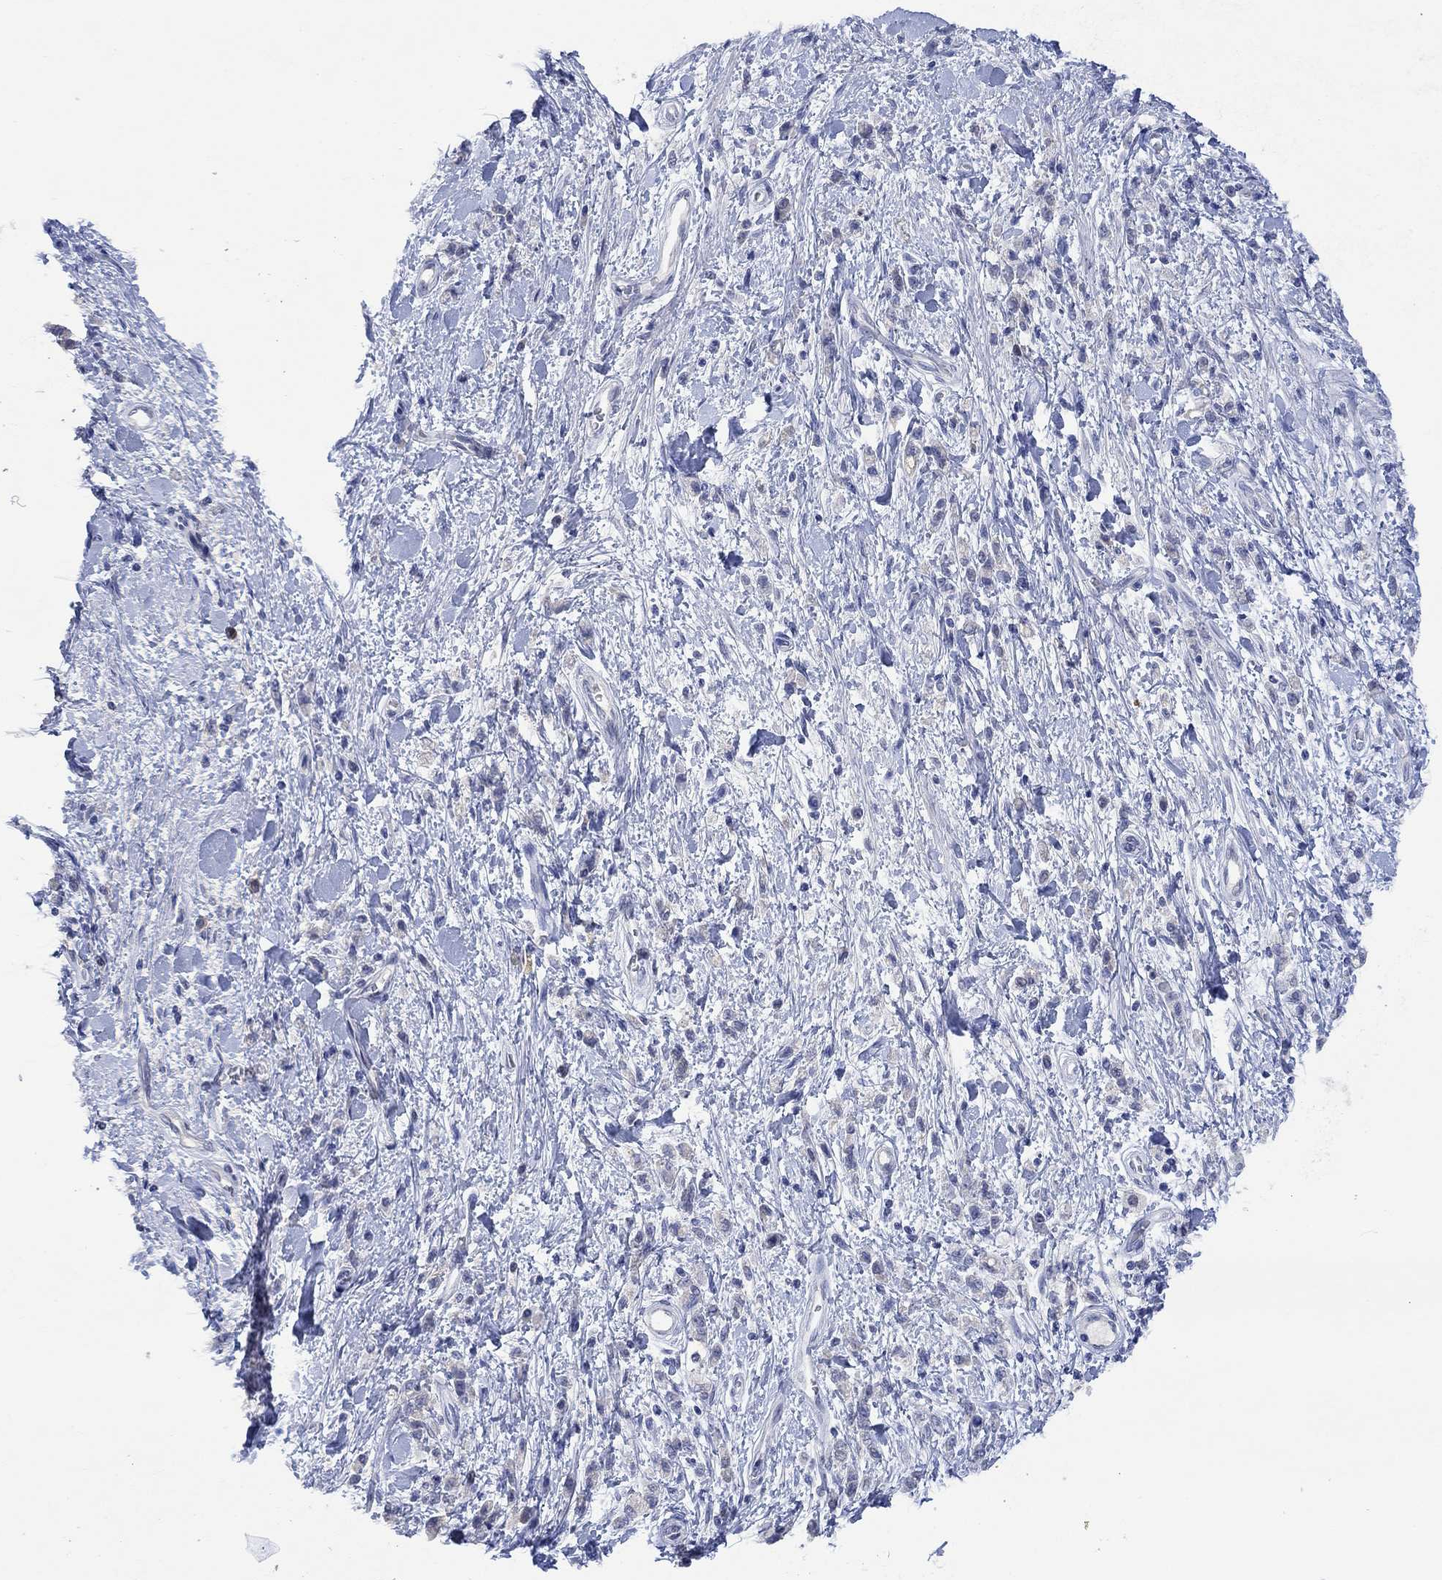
{"staining": {"intensity": "negative", "quantity": "none", "location": "none"}, "tissue": "stomach cancer", "cell_type": "Tumor cells", "image_type": "cancer", "snomed": [{"axis": "morphology", "description": "Adenocarcinoma, NOS"}, {"axis": "topography", "description": "Stomach"}], "caption": "DAB (3,3'-diaminobenzidine) immunohistochemical staining of human stomach cancer demonstrates no significant staining in tumor cells. (IHC, brightfield microscopy, high magnification).", "gene": "DLK1", "patient": {"sex": "male", "age": 77}}